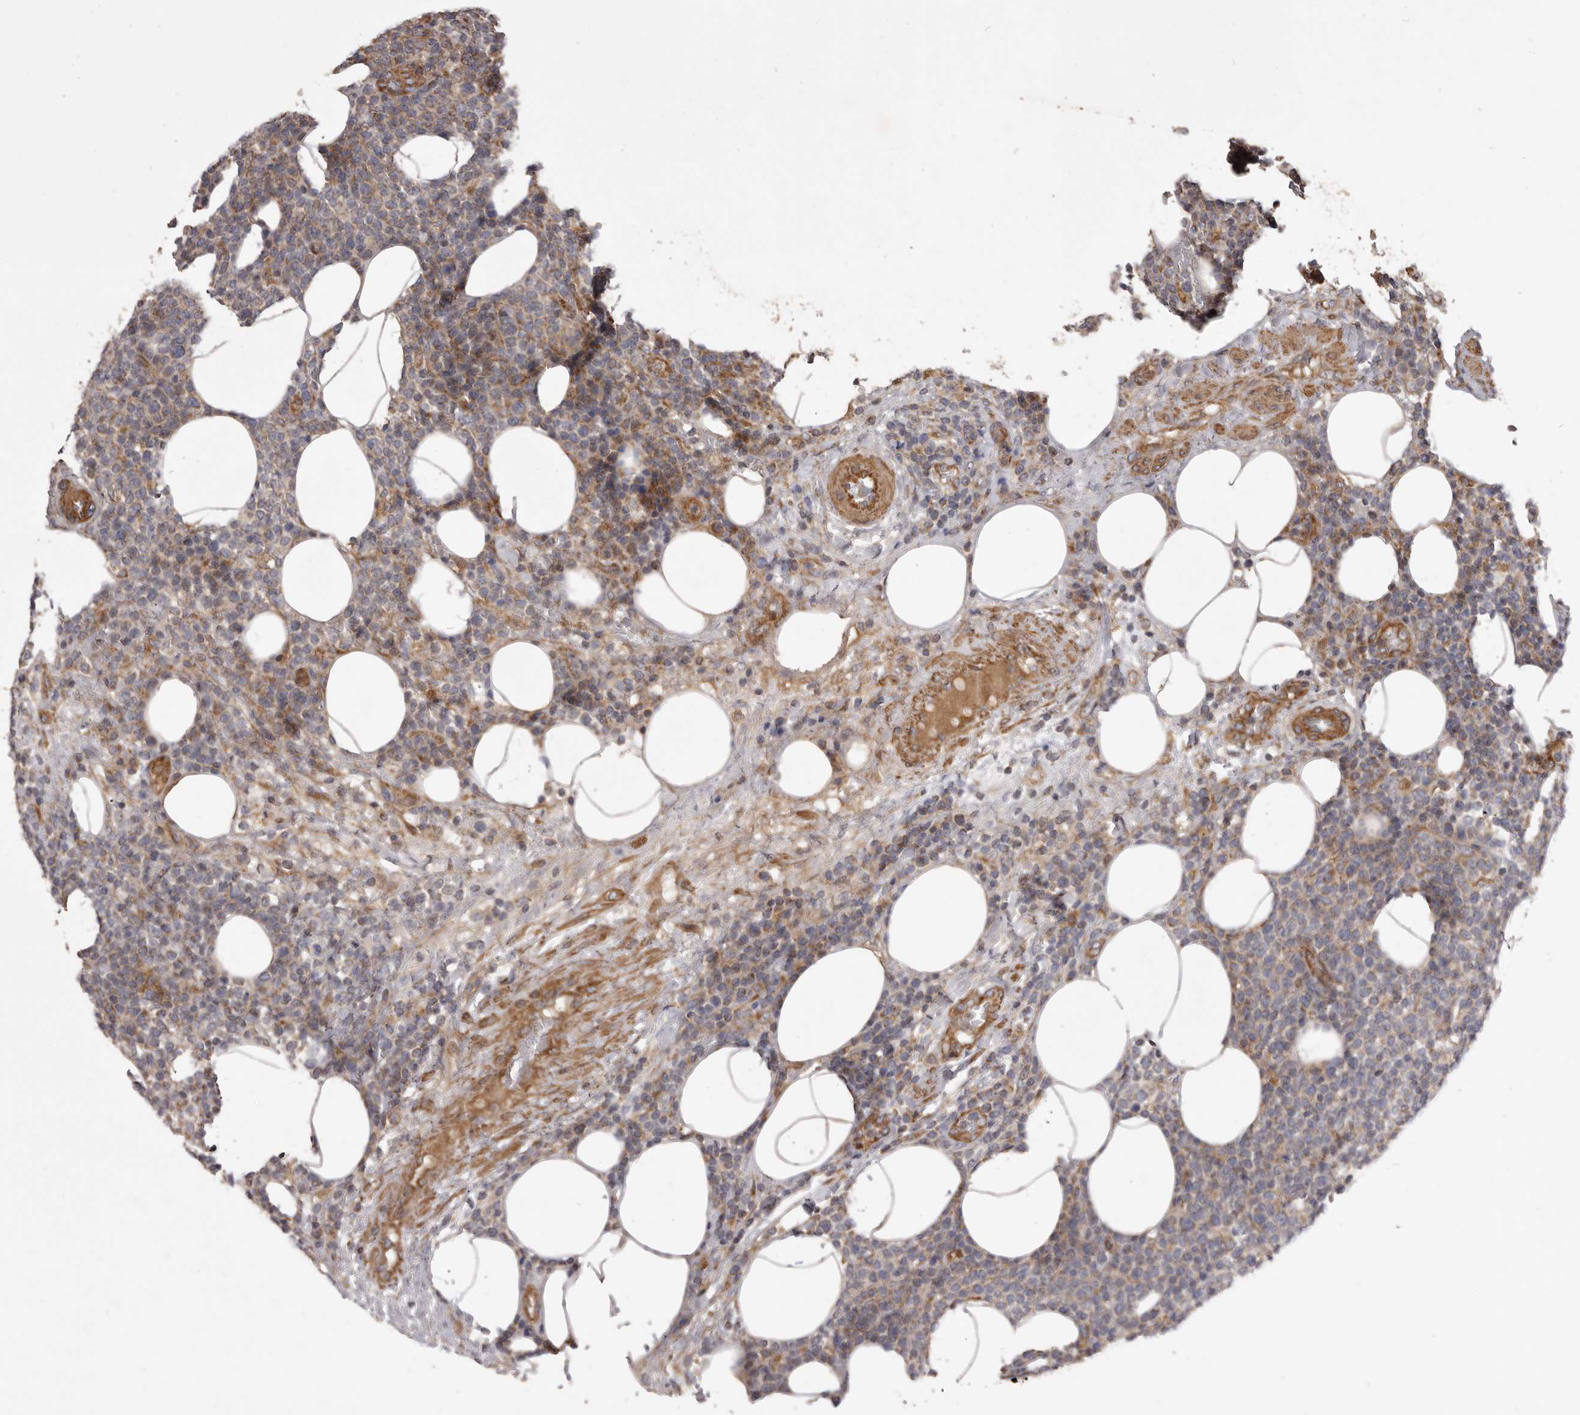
{"staining": {"intensity": "moderate", "quantity": "<25%", "location": "cytoplasmic/membranous"}, "tissue": "lymphoma", "cell_type": "Tumor cells", "image_type": "cancer", "snomed": [{"axis": "morphology", "description": "Malignant lymphoma, non-Hodgkin's type, High grade"}, {"axis": "topography", "description": "Lymph node"}], "caption": "A low amount of moderate cytoplasmic/membranous staining is seen in about <25% of tumor cells in high-grade malignant lymphoma, non-Hodgkin's type tissue. (brown staining indicates protein expression, while blue staining denotes nuclei).", "gene": "VPS45", "patient": {"sex": "male", "age": 61}}